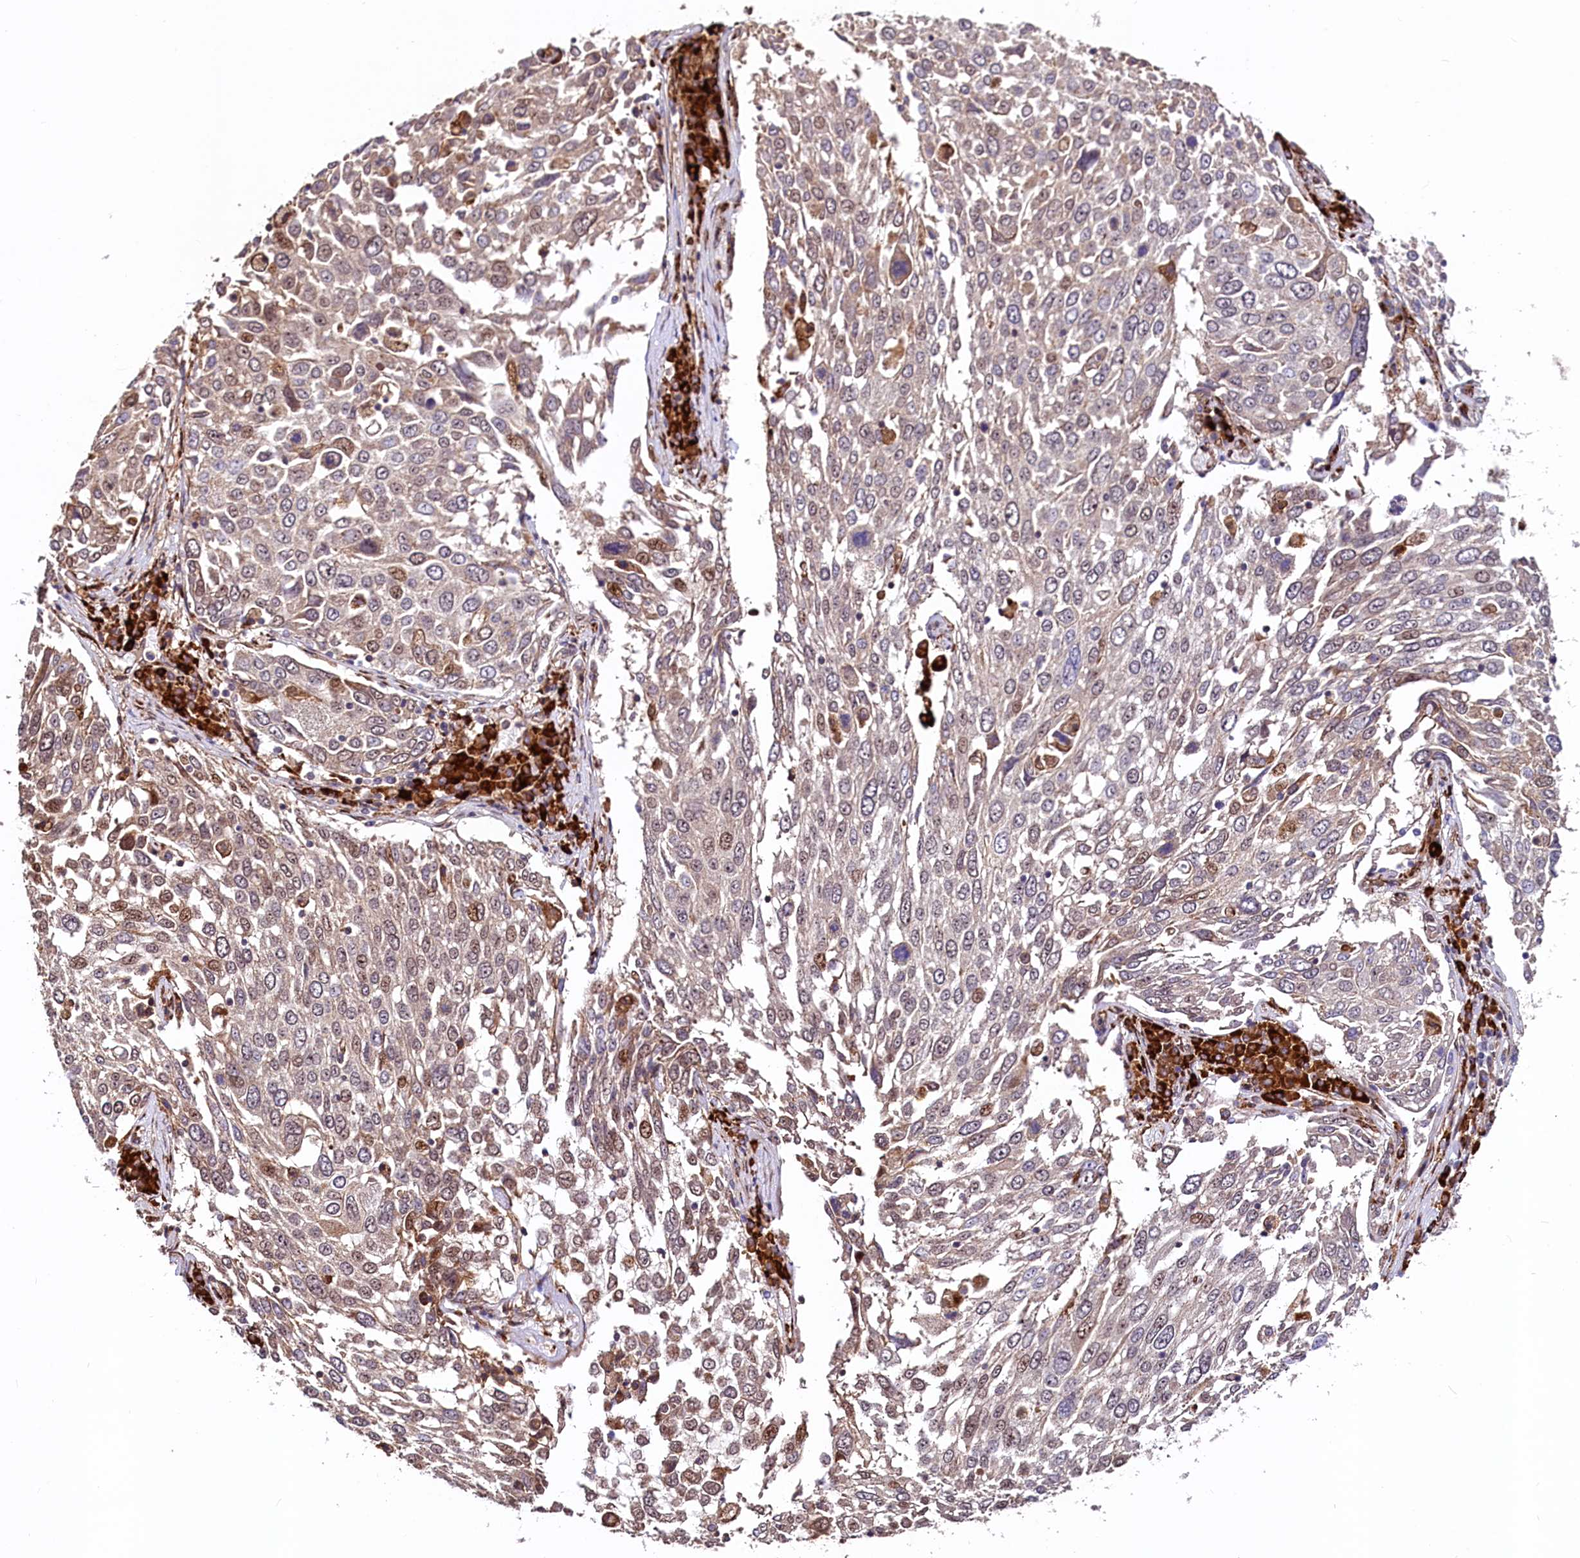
{"staining": {"intensity": "weak", "quantity": "25%-75%", "location": "cytoplasmic/membranous,nuclear"}, "tissue": "lung cancer", "cell_type": "Tumor cells", "image_type": "cancer", "snomed": [{"axis": "morphology", "description": "Squamous cell carcinoma, NOS"}, {"axis": "topography", "description": "Lung"}], "caption": "DAB (3,3'-diaminobenzidine) immunohistochemical staining of lung squamous cell carcinoma reveals weak cytoplasmic/membranous and nuclear protein staining in about 25%-75% of tumor cells.", "gene": "C5orf15", "patient": {"sex": "male", "age": 65}}